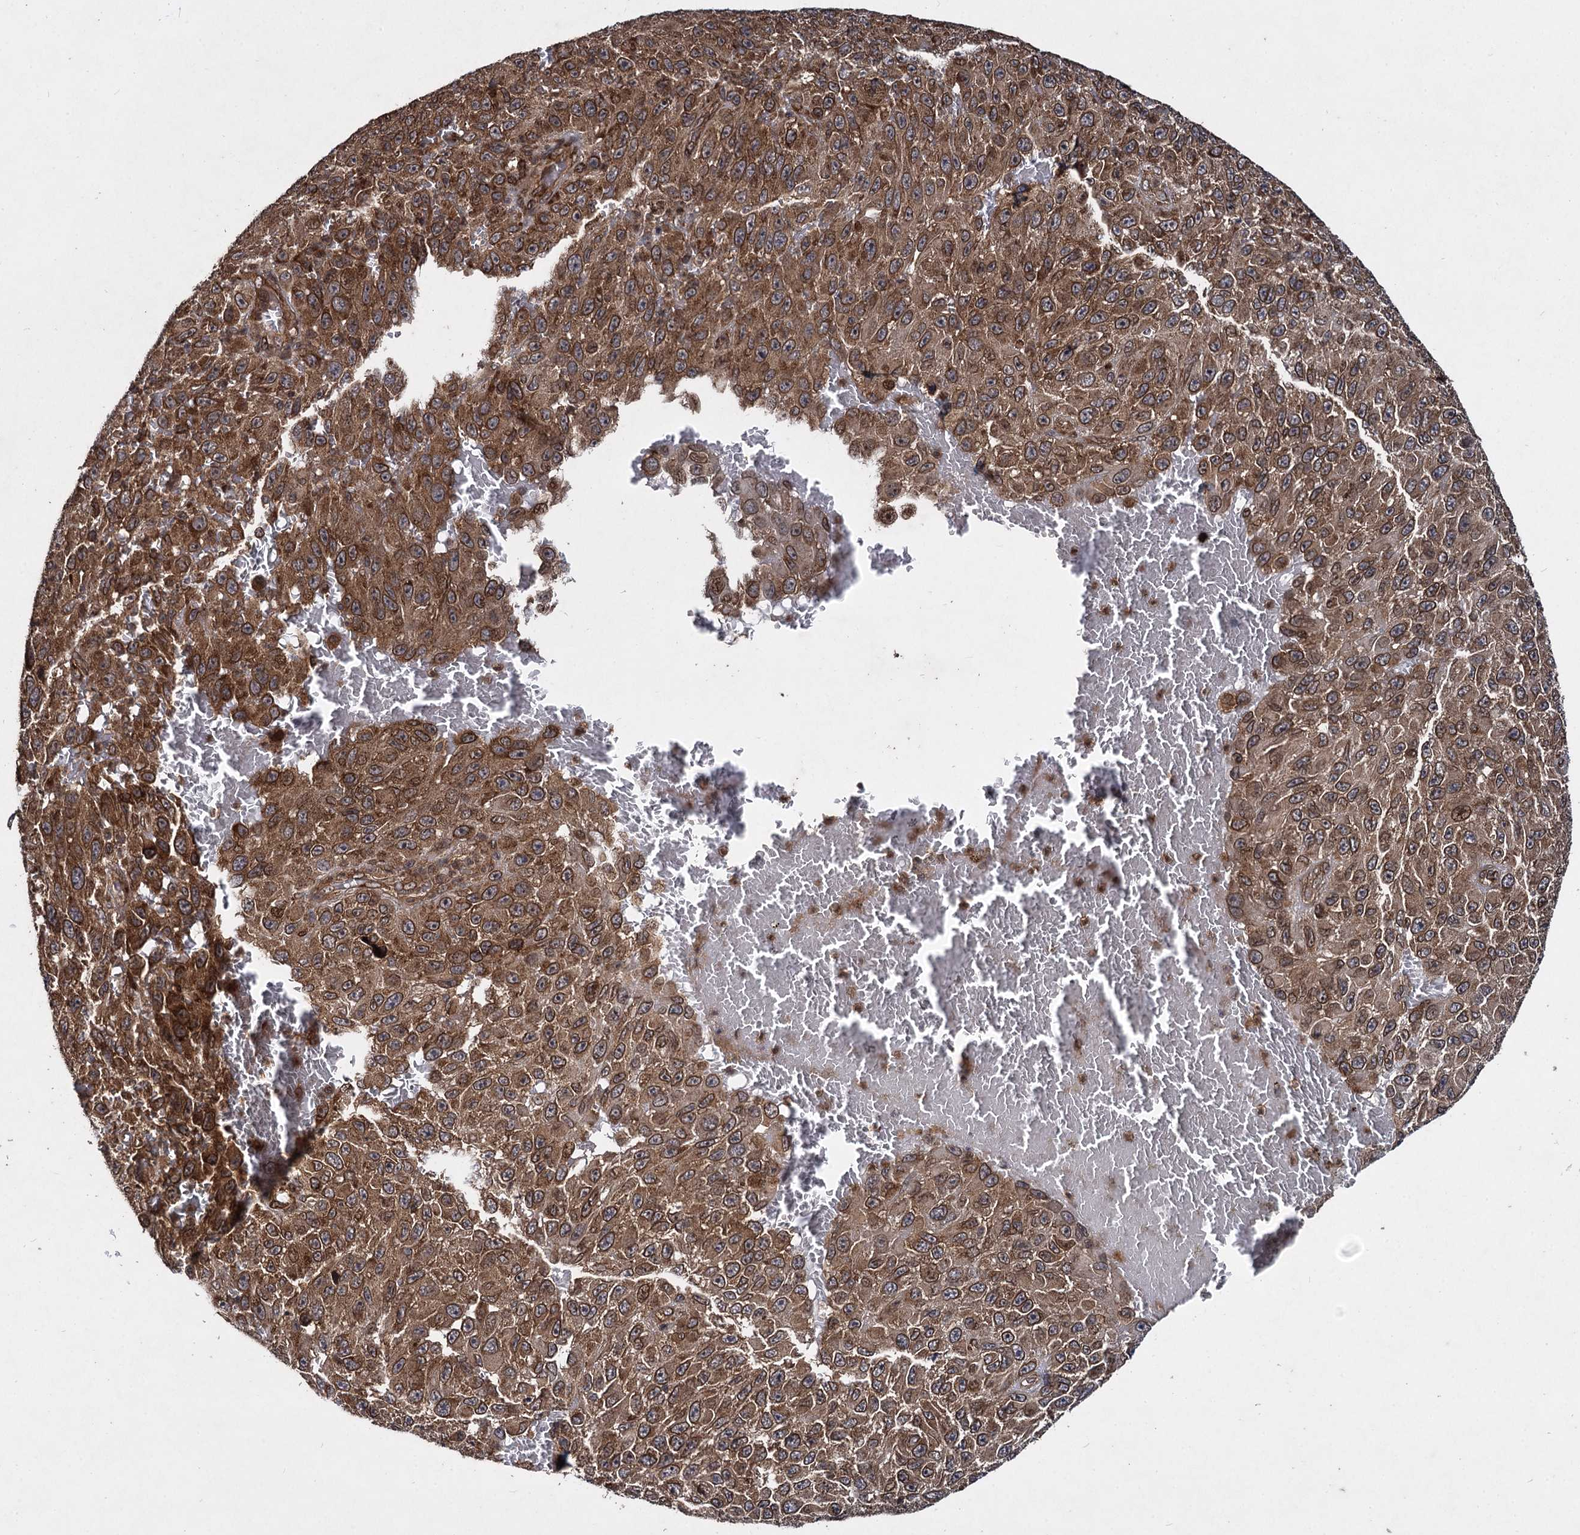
{"staining": {"intensity": "strong", "quantity": ">75%", "location": "cytoplasmic/membranous"}, "tissue": "melanoma", "cell_type": "Tumor cells", "image_type": "cancer", "snomed": [{"axis": "morphology", "description": "Normal tissue, NOS"}, {"axis": "morphology", "description": "Malignant melanoma, NOS"}, {"axis": "topography", "description": "Skin"}], "caption": "DAB immunohistochemical staining of human melanoma exhibits strong cytoplasmic/membranous protein staining in approximately >75% of tumor cells. (DAB IHC with brightfield microscopy, high magnification).", "gene": "DCP1B", "patient": {"sex": "female", "age": 96}}